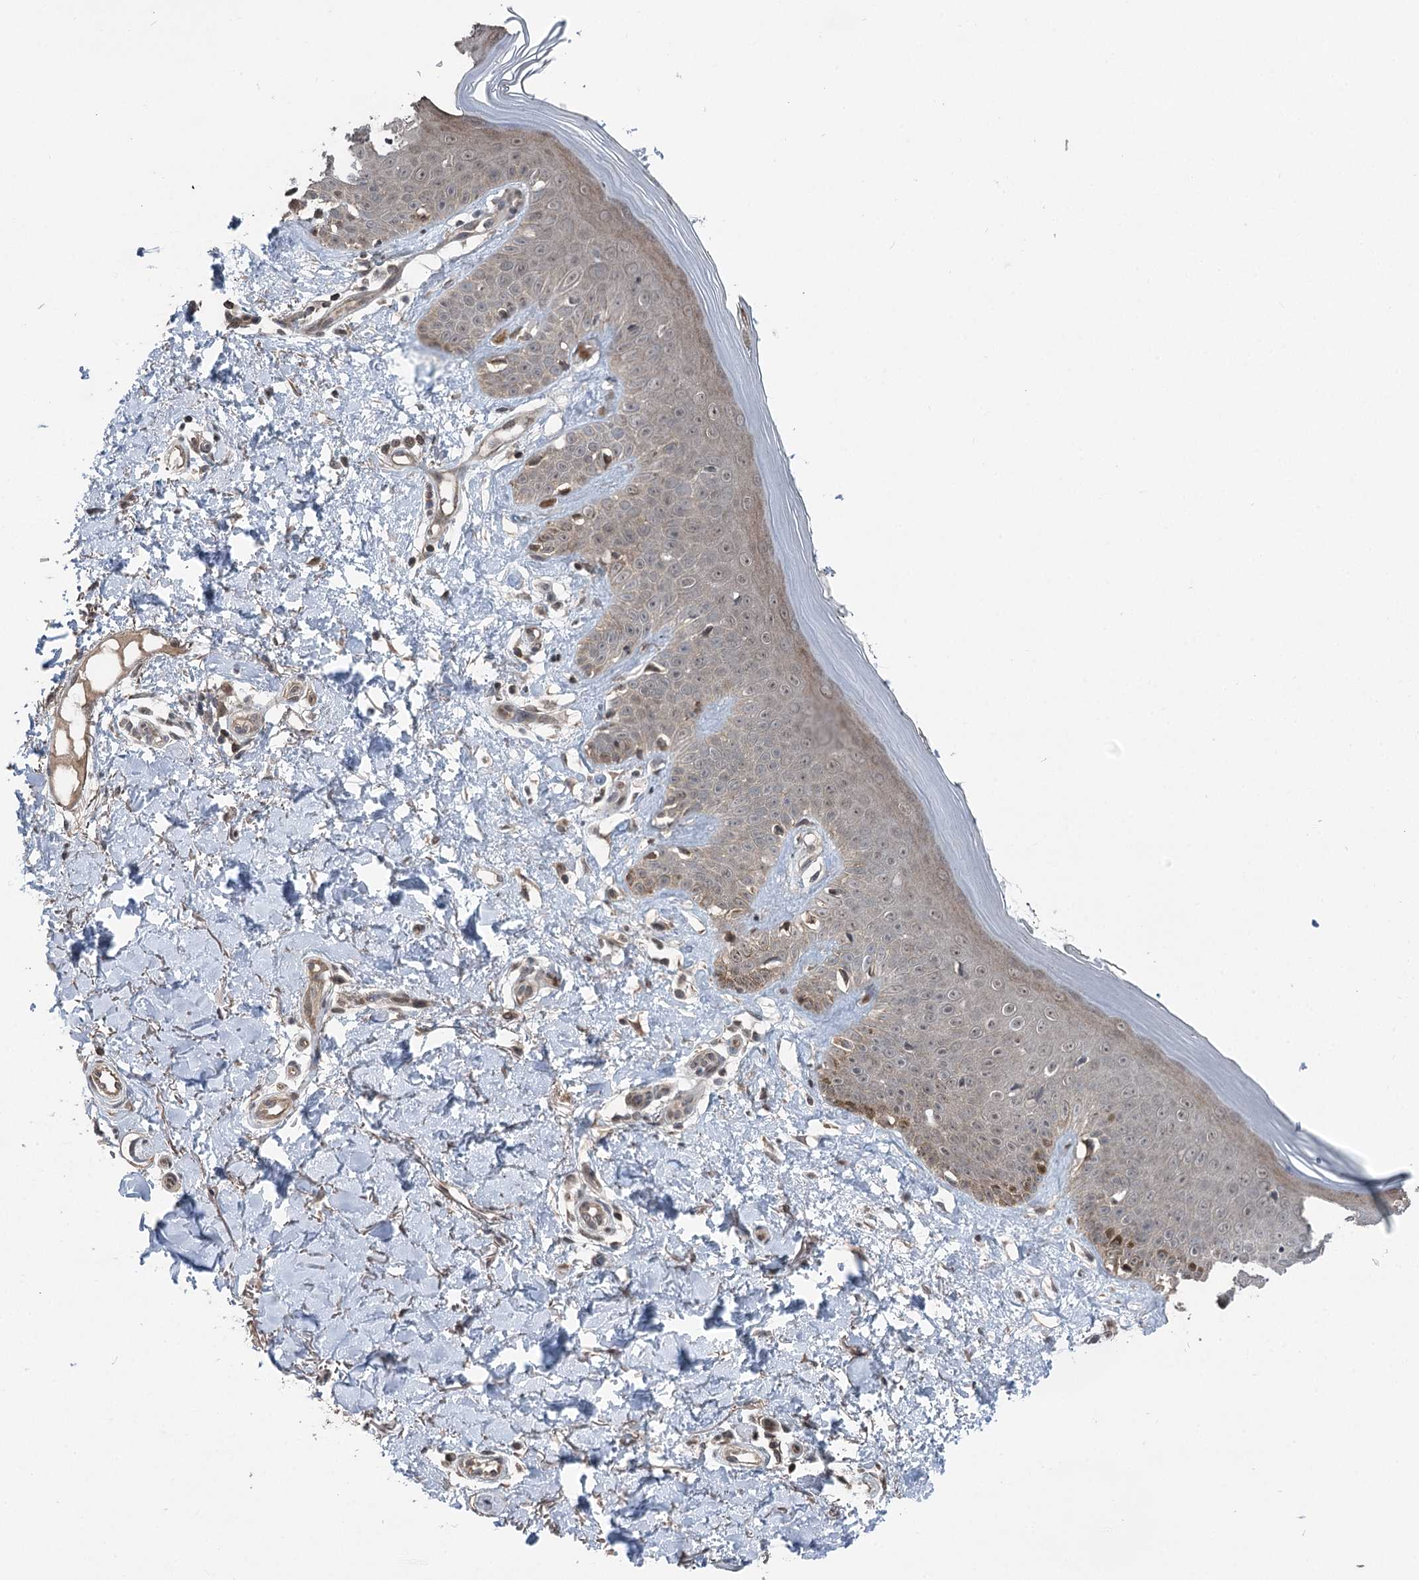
{"staining": {"intensity": "moderate", "quantity": ">75%", "location": "cytoplasmic/membranous,nuclear"}, "tissue": "skin", "cell_type": "Fibroblasts", "image_type": "normal", "snomed": [{"axis": "morphology", "description": "Normal tissue, NOS"}, {"axis": "topography", "description": "Skin"}], "caption": "Brown immunohistochemical staining in benign skin exhibits moderate cytoplasmic/membranous,nuclear expression in approximately >75% of fibroblasts. Nuclei are stained in blue.", "gene": "CCSER2", "patient": {"sex": "female", "age": 64}}